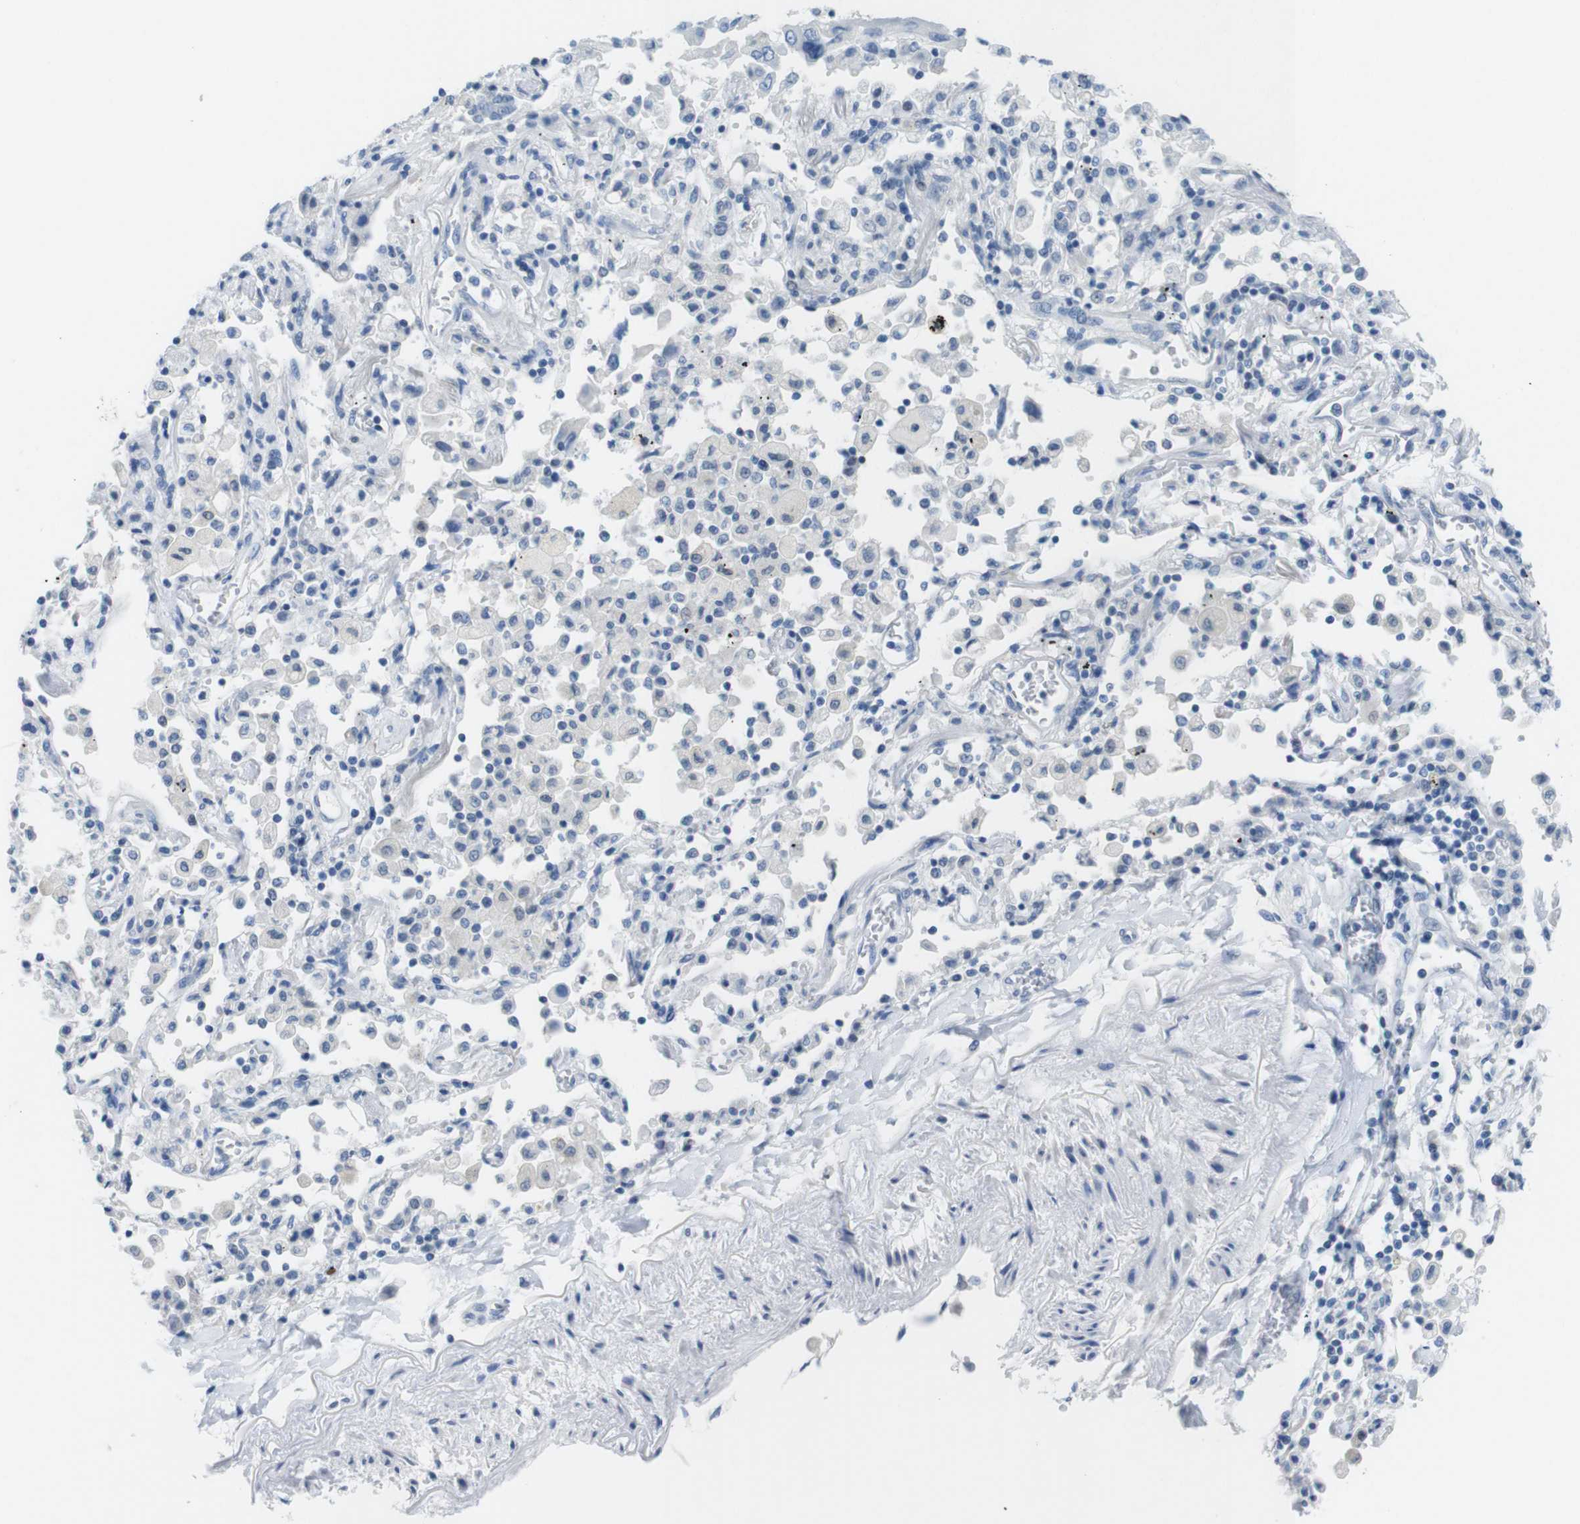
{"staining": {"intensity": "negative", "quantity": "none", "location": "none"}, "tissue": "lung cancer", "cell_type": "Tumor cells", "image_type": "cancer", "snomed": [{"axis": "morphology", "description": "Adenocarcinoma, NOS"}, {"axis": "topography", "description": "Lung"}], "caption": "Lung cancer was stained to show a protein in brown. There is no significant staining in tumor cells. (Brightfield microscopy of DAB IHC at high magnification).", "gene": "OPN1SW", "patient": {"sex": "female", "age": 65}}